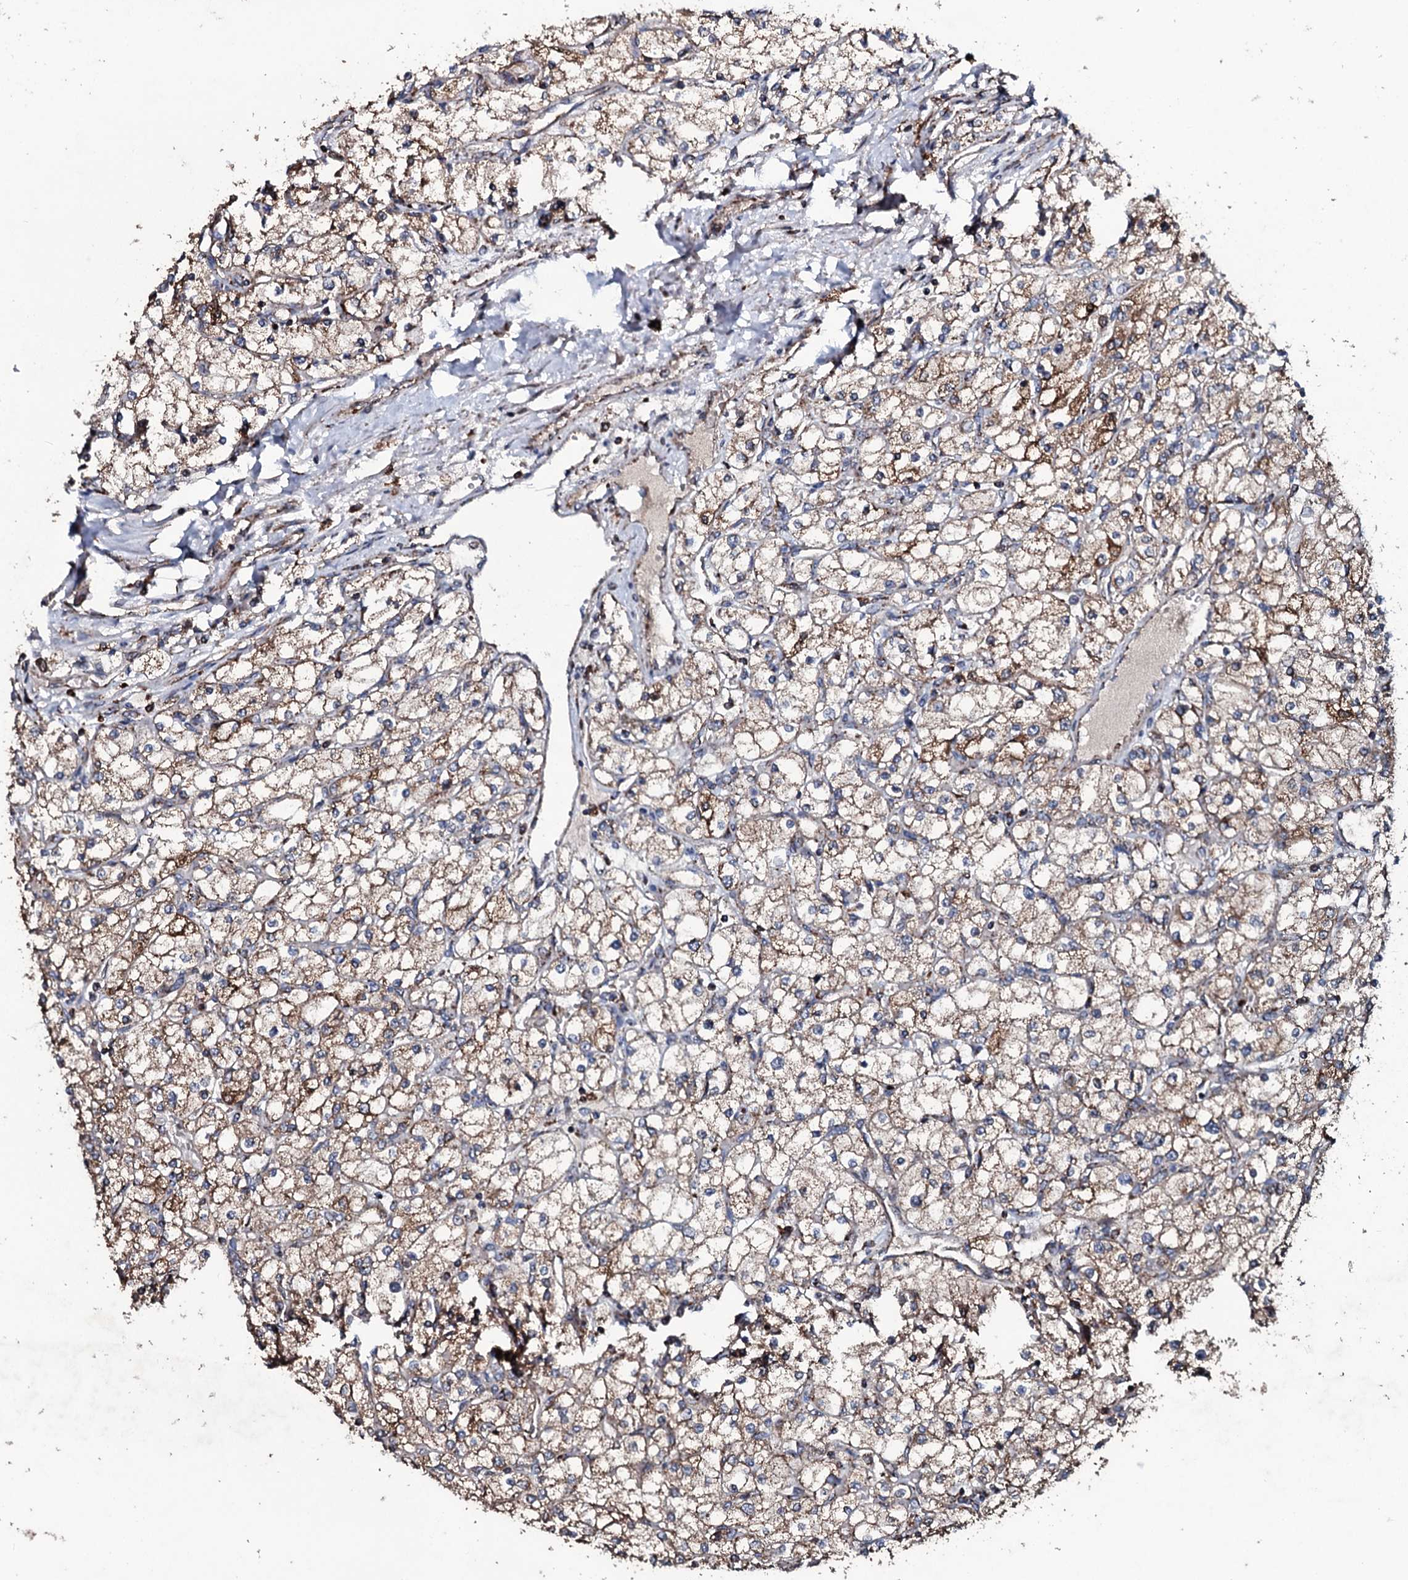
{"staining": {"intensity": "weak", "quantity": ">75%", "location": "cytoplasmic/membranous"}, "tissue": "renal cancer", "cell_type": "Tumor cells", "image_type": "cancer", "snomed": [{"axis": "morphology", "description": "Adenocarcinoma, NOS"}, {"axis": "topography", "description": "Kidney"}], "caption": "This is an image of immunohistochemistry staining of renal cancer, which shows weak positivity in the cytoplasmic/membranous of tumor cells.", "gene": "DYNC2I2", "patient": {"sex": "male", "age": 80}}